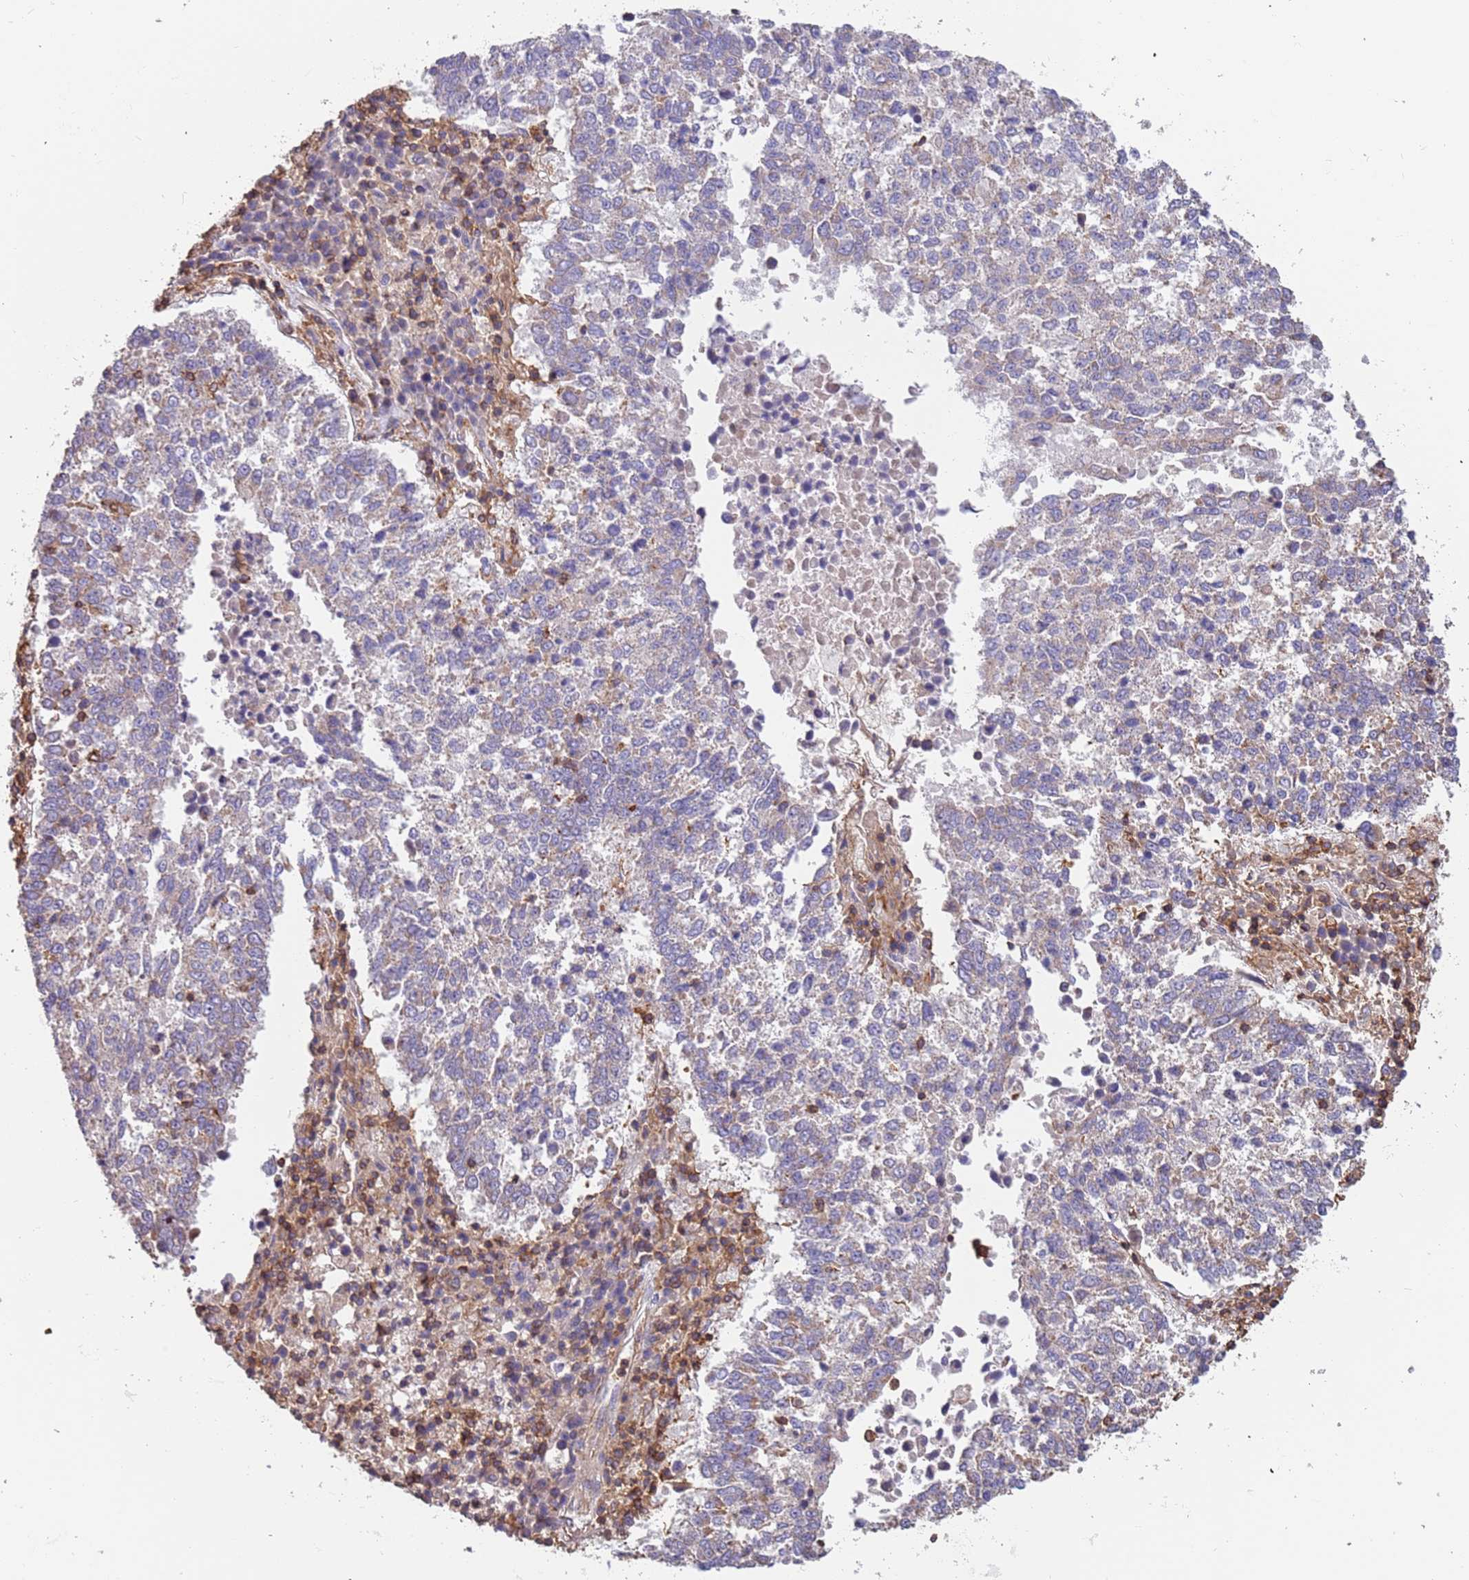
{"staining": {"intensity": "negative", "quantity": "none", "location": "none"}, "tissue": "lung cancer", "cell_type": "Tumor cells", "image_type": "cancer", "snomed": [{"axis": "morphology", "description": "Squamous cell carcinoma, NOS"}, {"axis": "topography", "description": "Lung"}], "caption": "High power microscopy image of an immunohistochemistry micrograph of lung cancer (squamous cell carcinoma), revealing no significant expression in tumor cells.", "gene": "SYT4", "patient": {"sex": "male", "age": 73}}